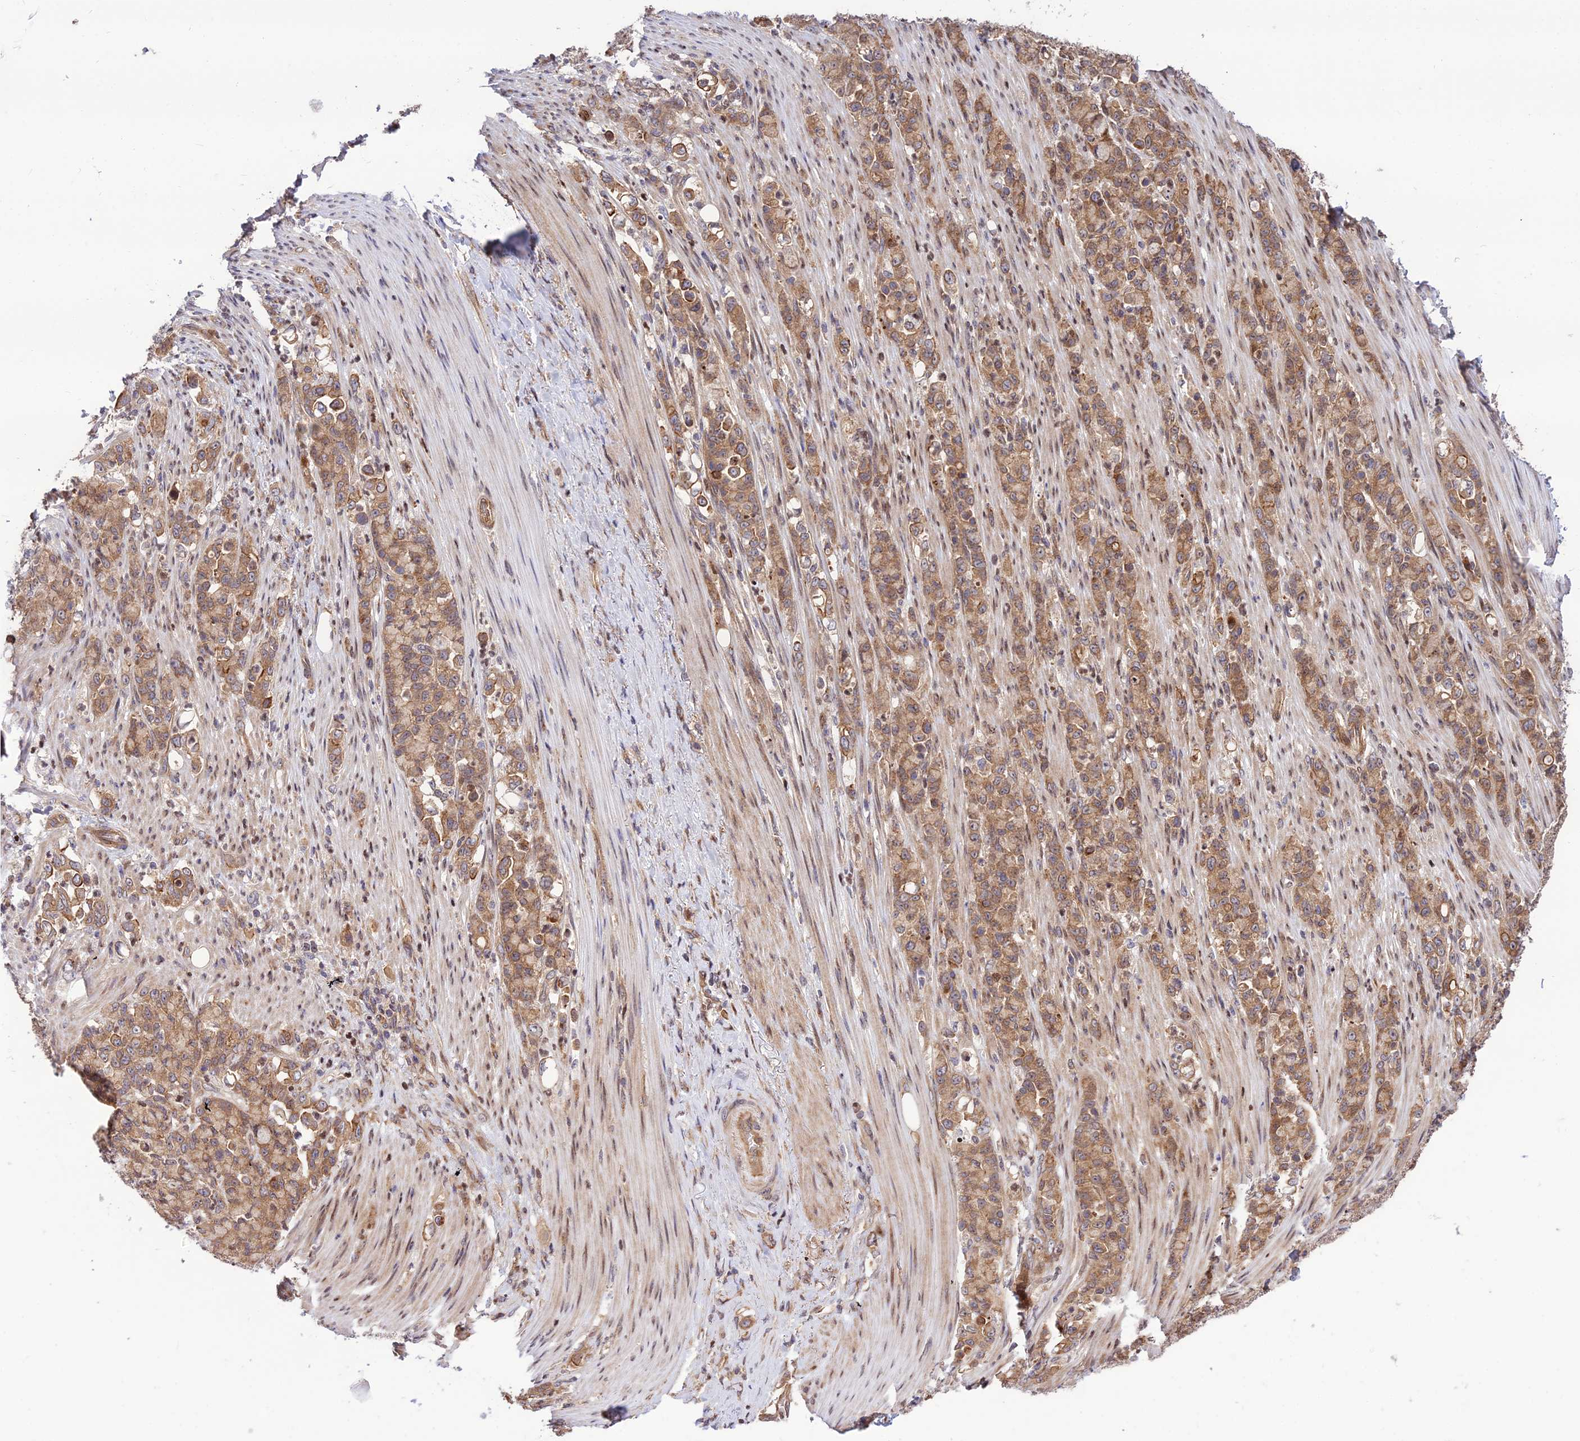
{"staining": {"intensity": "moderate", "quantity": ">75%", "location": "cytoplasmic/membranous"}, "tissue": "stomach cancer", "cell_type": "Tumor cells", "image_type": "cancer", "snomed": [{"axis": "morphology", "description": "Normal tissue, NOS"}, {"axis": "morphology", "description": "Adenocarcinoma, NOS"}, {"axis": "topography", "description": "Stomach"}], "caption": "Tumor cells demonstrate moderate cytoplasmic/membranous expression in about >75% of cells in stomach cancer.", "gene": "SMG6", "patient": {"sex": "female", "age": 79}}